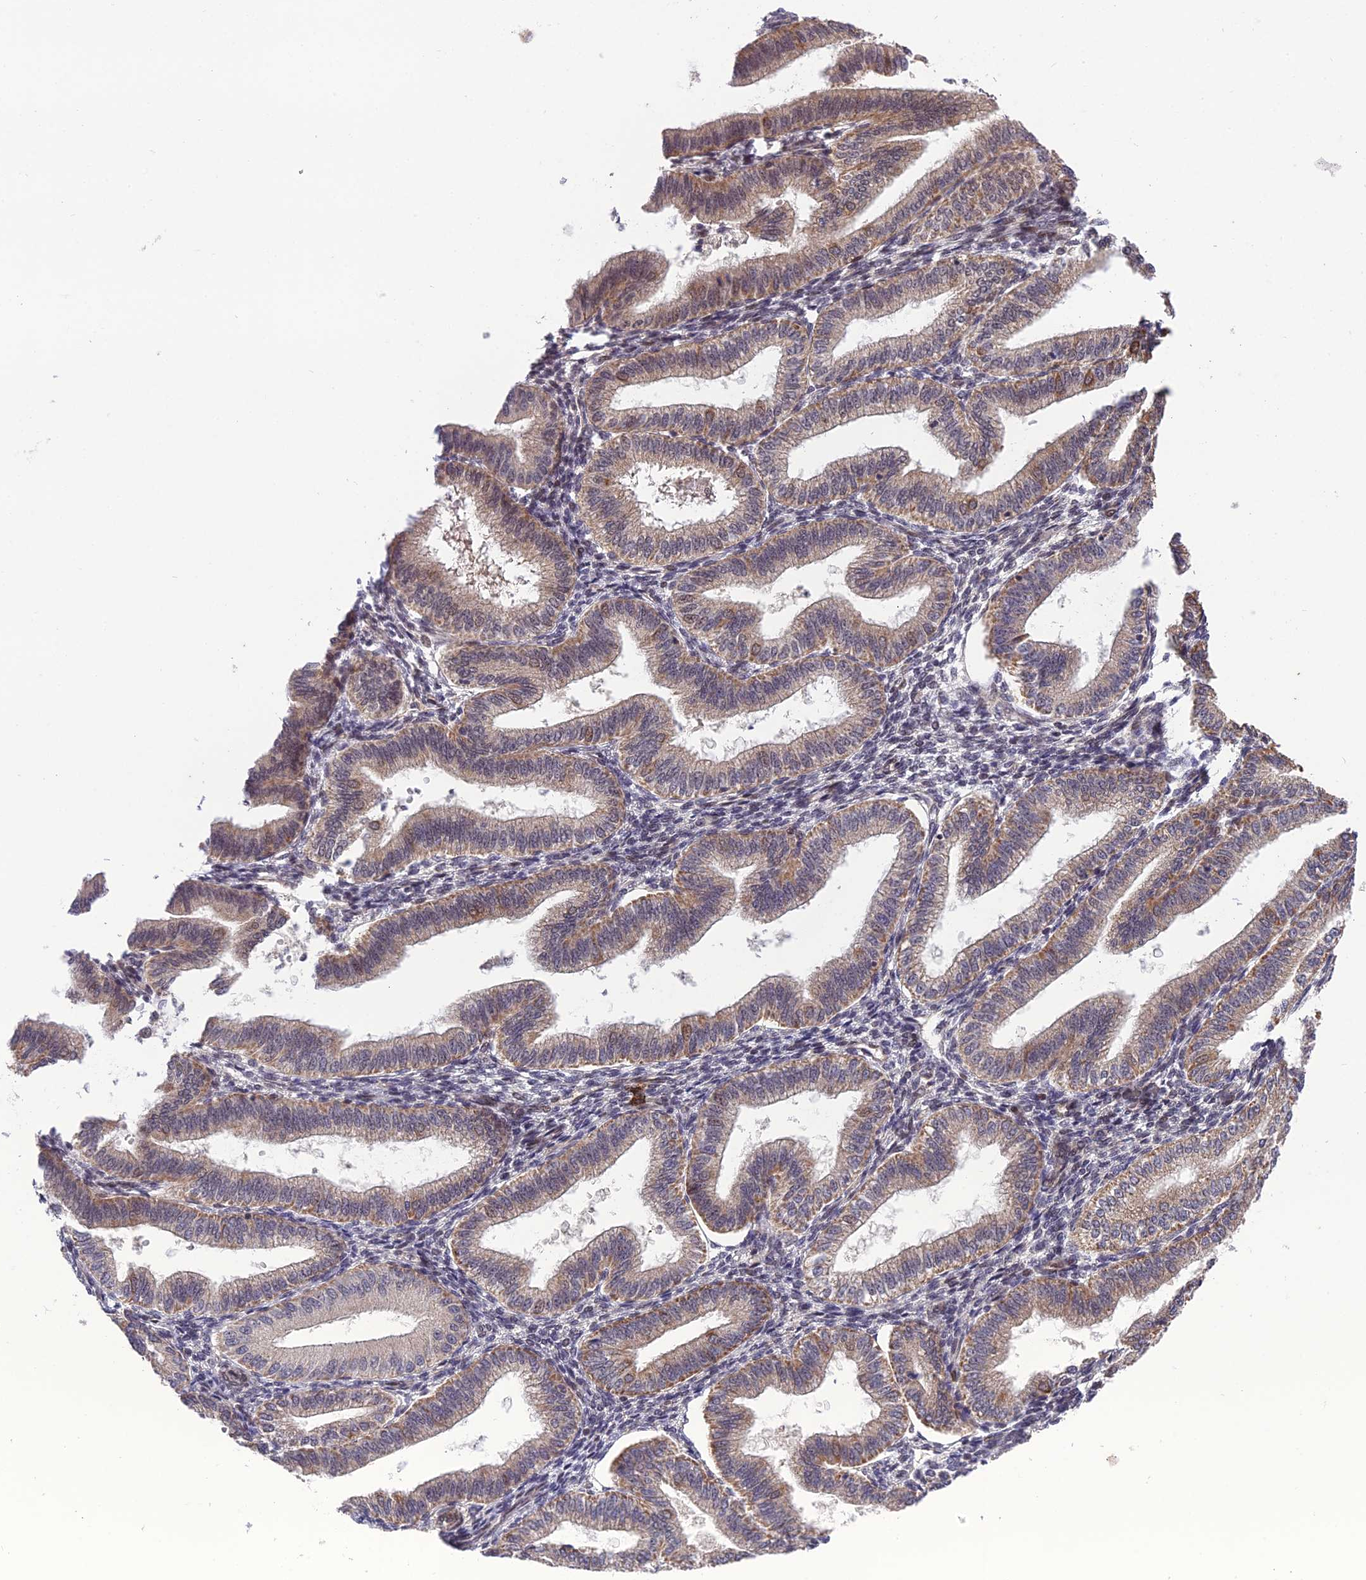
{"staining": {"intensity": "moderate", "quantity": "<25%", "location": "cytoplasmic/membranous,nuclear"}, "tissue": "endometrium", "cell_type": "Cells in endometrial stroma", "image_type": "normal", "snomed": [{"axis": "morphology", "description": "Normal tissue, NOS"}, {"axis": "topography", "description": "Endometrium"}], "caption": "The micrograph displays staining of unremarkable endometrium, revealing moderate cytoplasmic/membranous,nuclear protein positivity (brown color) within cells in endometrial stroma. Nuclei are stained in blue.", "gene": "CYP2R1", "patient": {"sex": "female", "age": 39}}